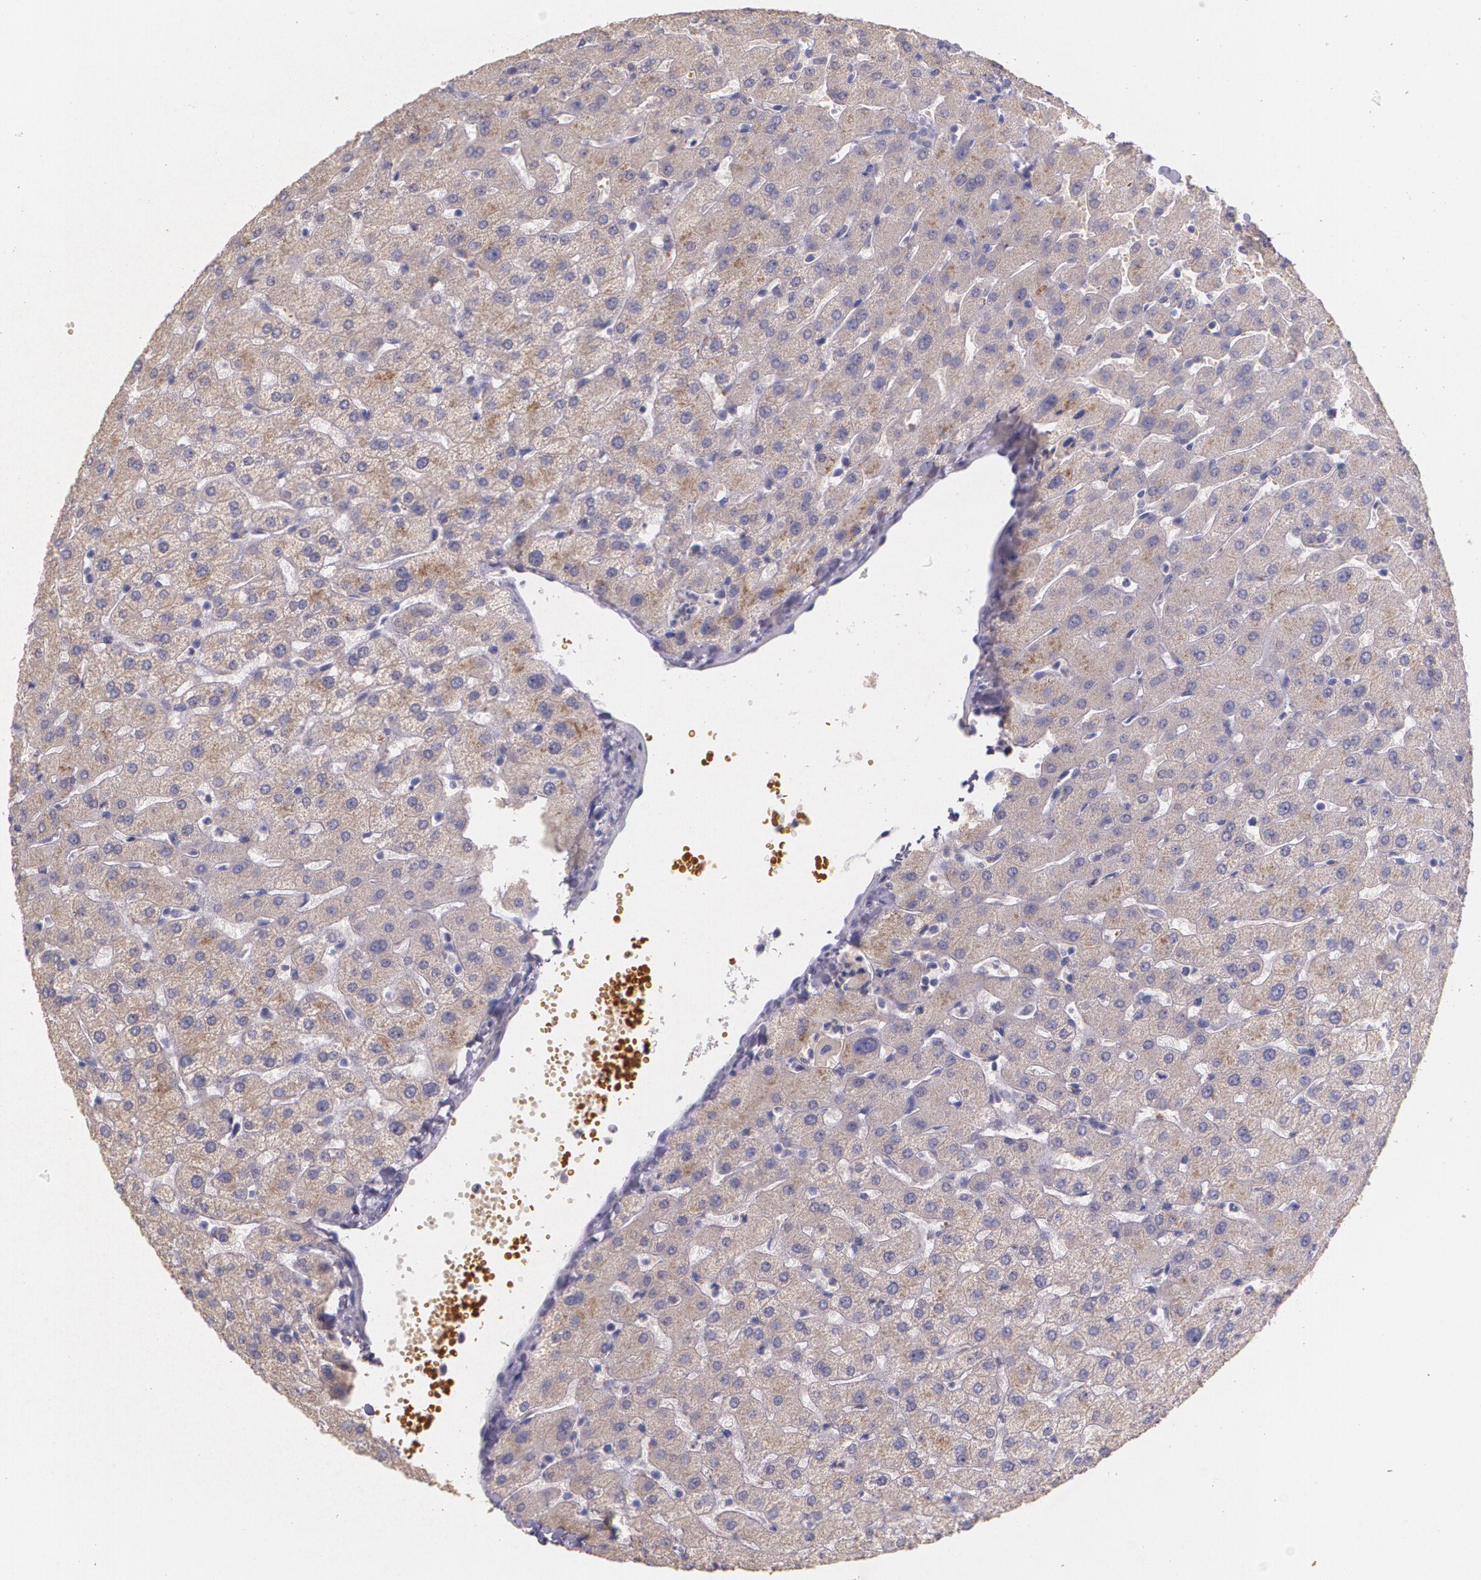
{"staining": {"intensity": "weak", "quantity": ">75%", "location": "cytoplasmic/membranous"}, "tissue": "liver", "cell_type": "Cholangiocytes", "image_type": "normal", "snomed": [{"axis": "morphology", "description": "Normal tissue, NOS"}, {"axis": "morphology", "description": "Fibrosis, NOS"}, {"axis": "topography", "description": "Liver"}], "caption": "Immunohistochemical staining of normal human liver reveals weak cytoplasmic/membranous protein expression in approximately >75% of cholangiocytes.", "gene": "TM4SF1", "patient": {"sex": "female", "age": 29}}